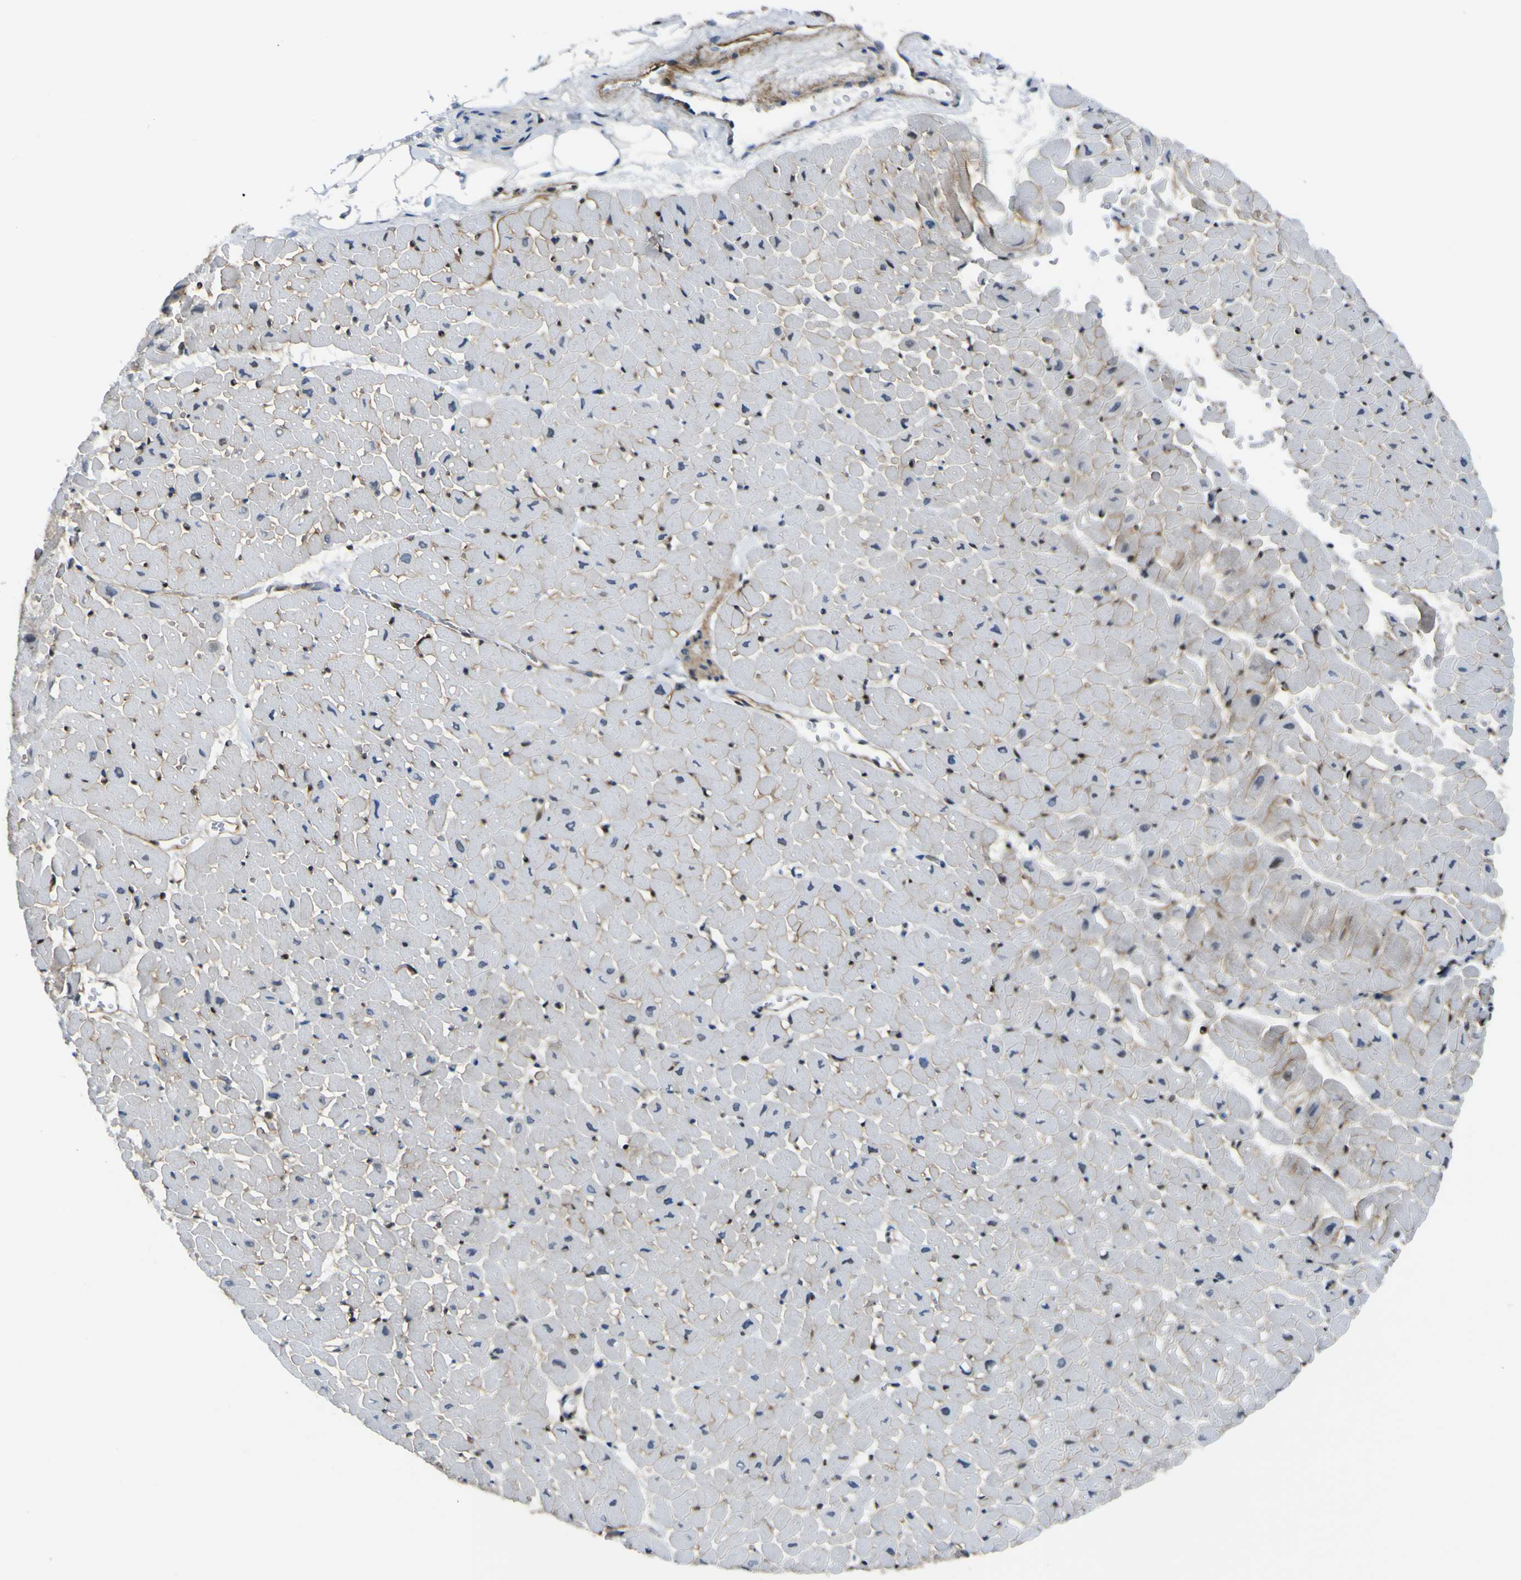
{"staining": {"intensity": "moderate", "quantity": ">75%", "location": "cytoplasmic/membranous"}, "tissue": "heart muscle", "cell_type": "Cardiomyocytes", "image_type": "normal", "snomed": [{"axis": "morphology", "description": "Normal tissue, NOS"}, {"axis": "topography", "description": "Heart"}], "caption": "Unremarkable heart muscle demonstrates moderate cytoplasmic/membranous positivity in approximately >75% of cardiomyocytes, visualized by immunohistochemistry.", "gene": "LRRN1", "patient": {"sex": "male", "age": 45}}